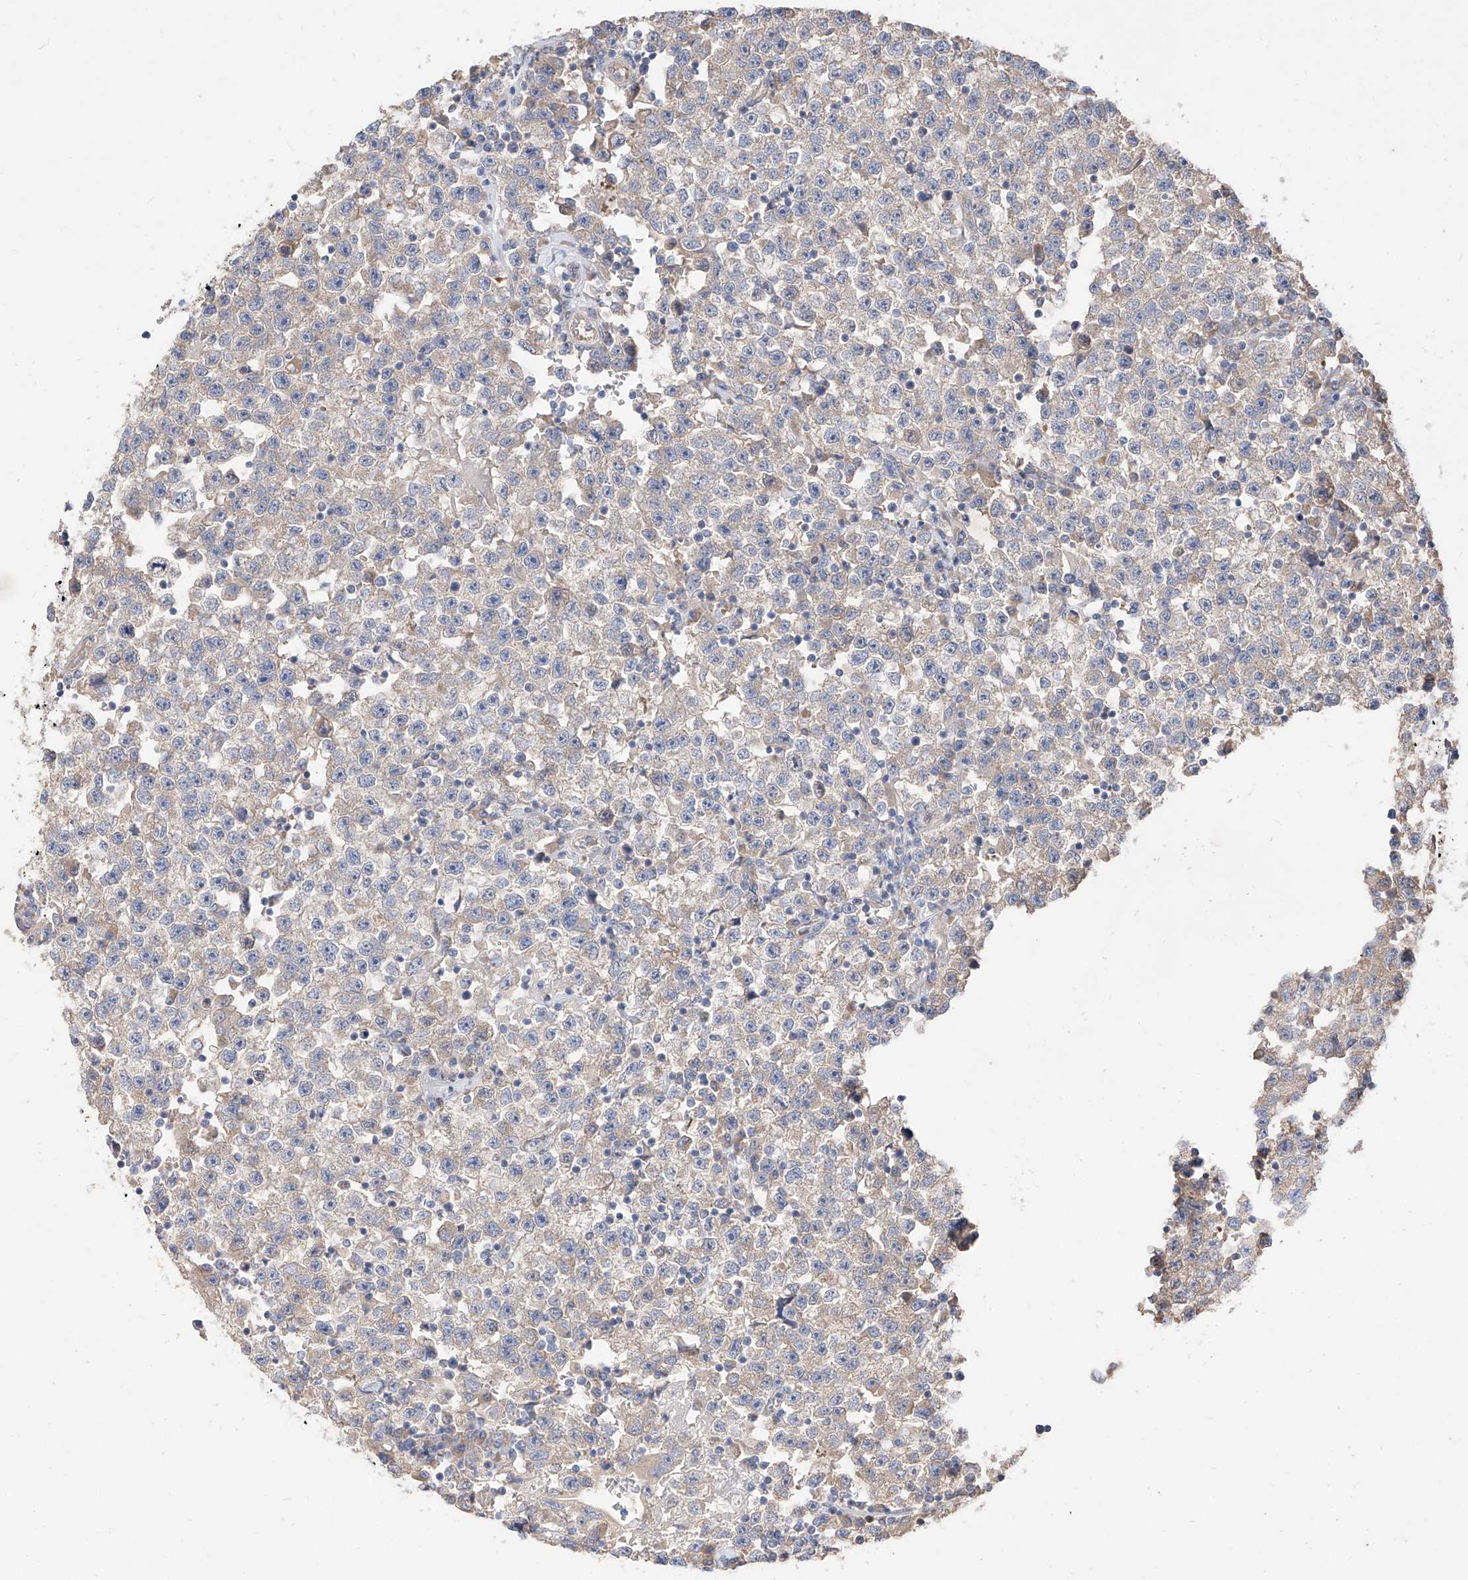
{"staining": {"intensity": "weak", "quantity": "<25%", "location": "cytoplasmic/membranous"}, "tissue": "testis cancer", "cell_type": "Tumor cells", "image_type": "cancer", "snomed": [{"axis": "morphology", "description": "Seminoma, NOS"}, {"axis": "topography", "description": "Testis"}], "caption": "Immunohistochemistry photomicrograph of neoplastic tissue: testis cancer (seminoma) stained with DAB demonstrates no significant protein expression in tumor cells.", "gene": "DIRAS3", "patient": {"sex": "male", "age": 22}}